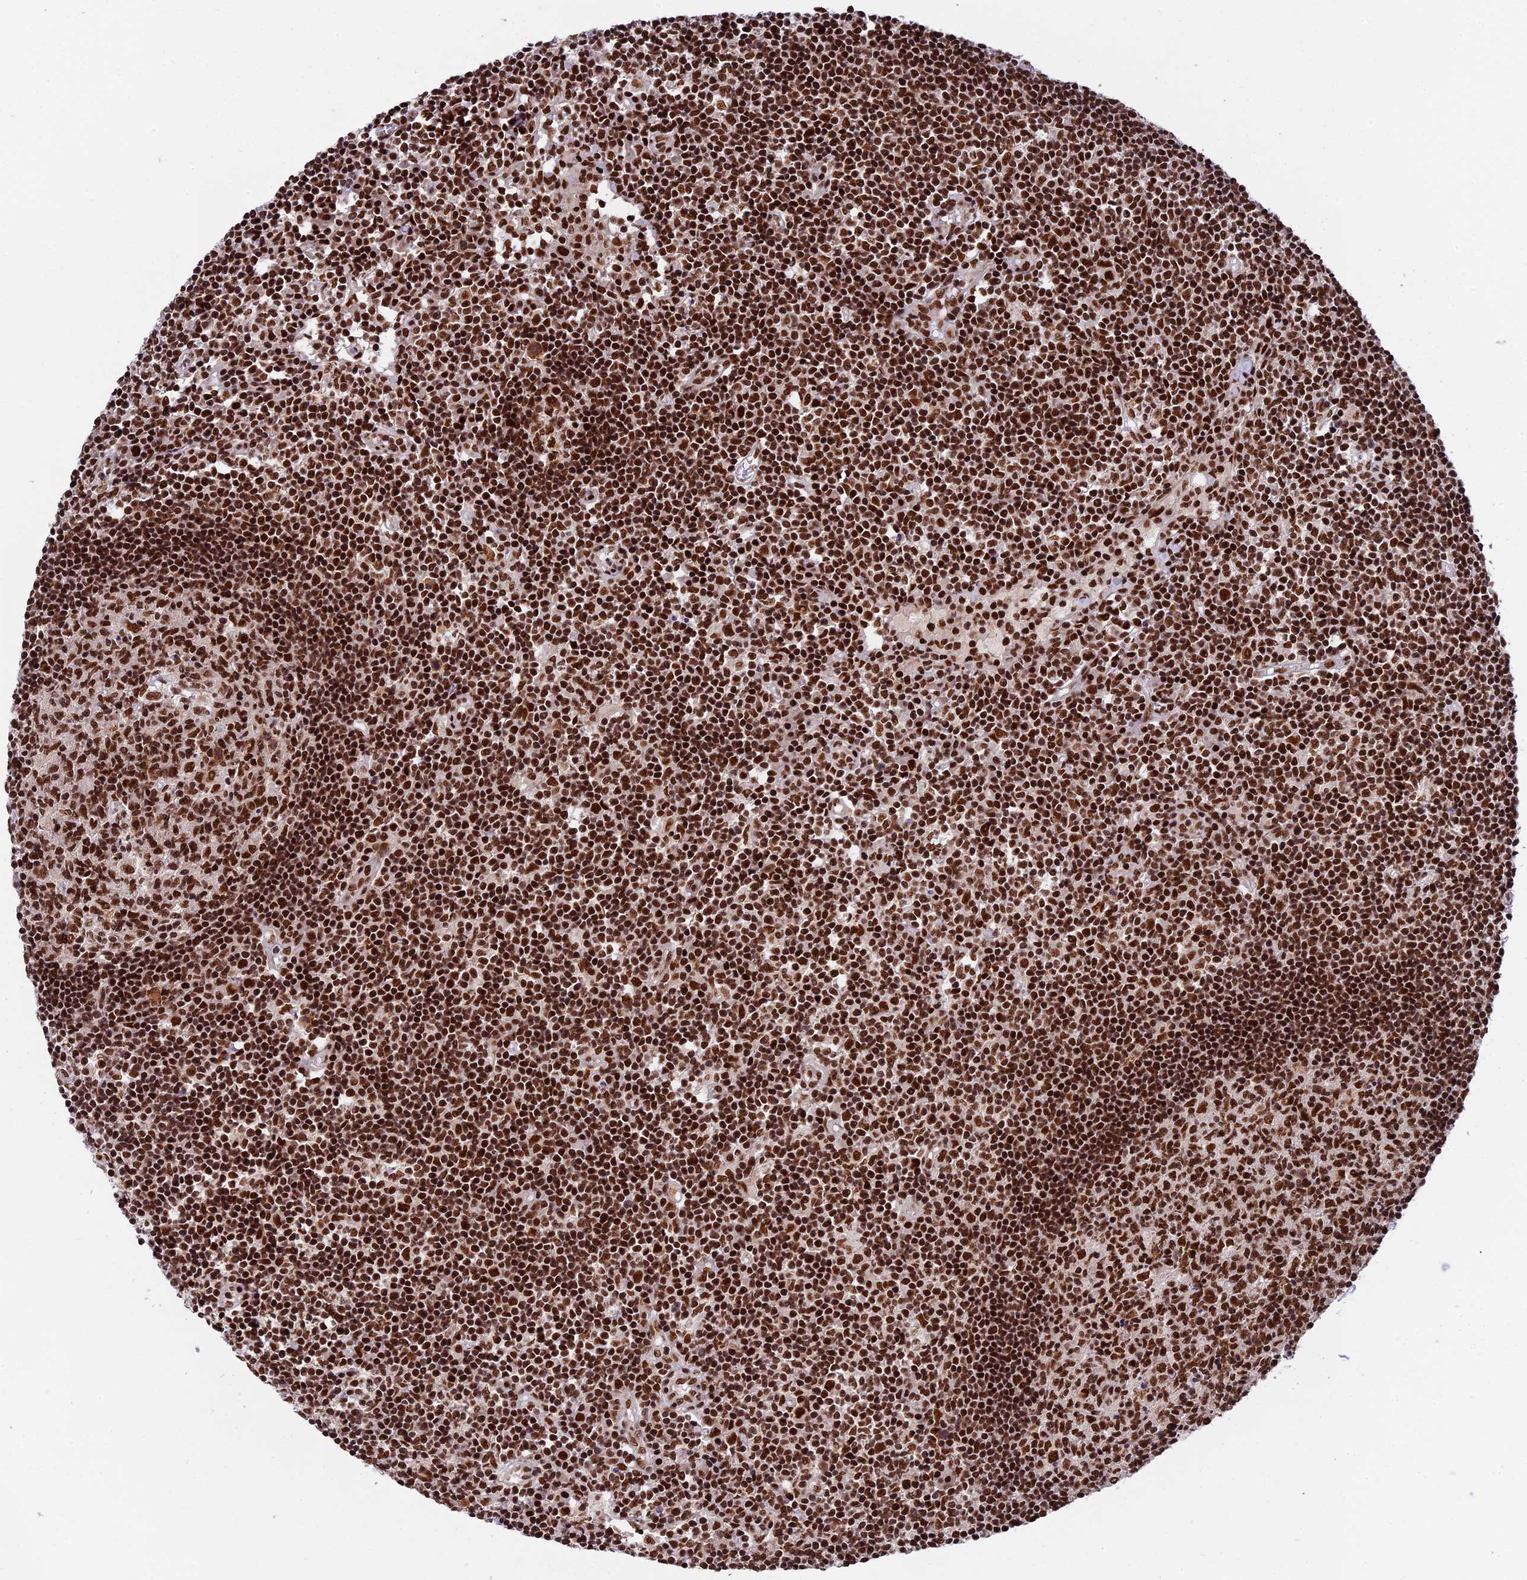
{"staining": {"intensity": "strong", "quantity": ">75%", "location": "nuclear"}, "tissue": "lymph node", "cell_type": "Germinal center cells", "image_type": "normal", "snomed": [{"axis": "morphology", "description": "Normal tissue, NOS"}, {"axis": "topography", "description": "Lymph node"}], "caption": "IHC (DAB) staining of unremarkable lymph node reveals strong nuclear protein positivity in about >75% of germinal center cells. (DAB = brown stain, brightfield microscopy at high magnification).", "gene": "RAMACL", "patient": {"sex": "female", "age": 55}}